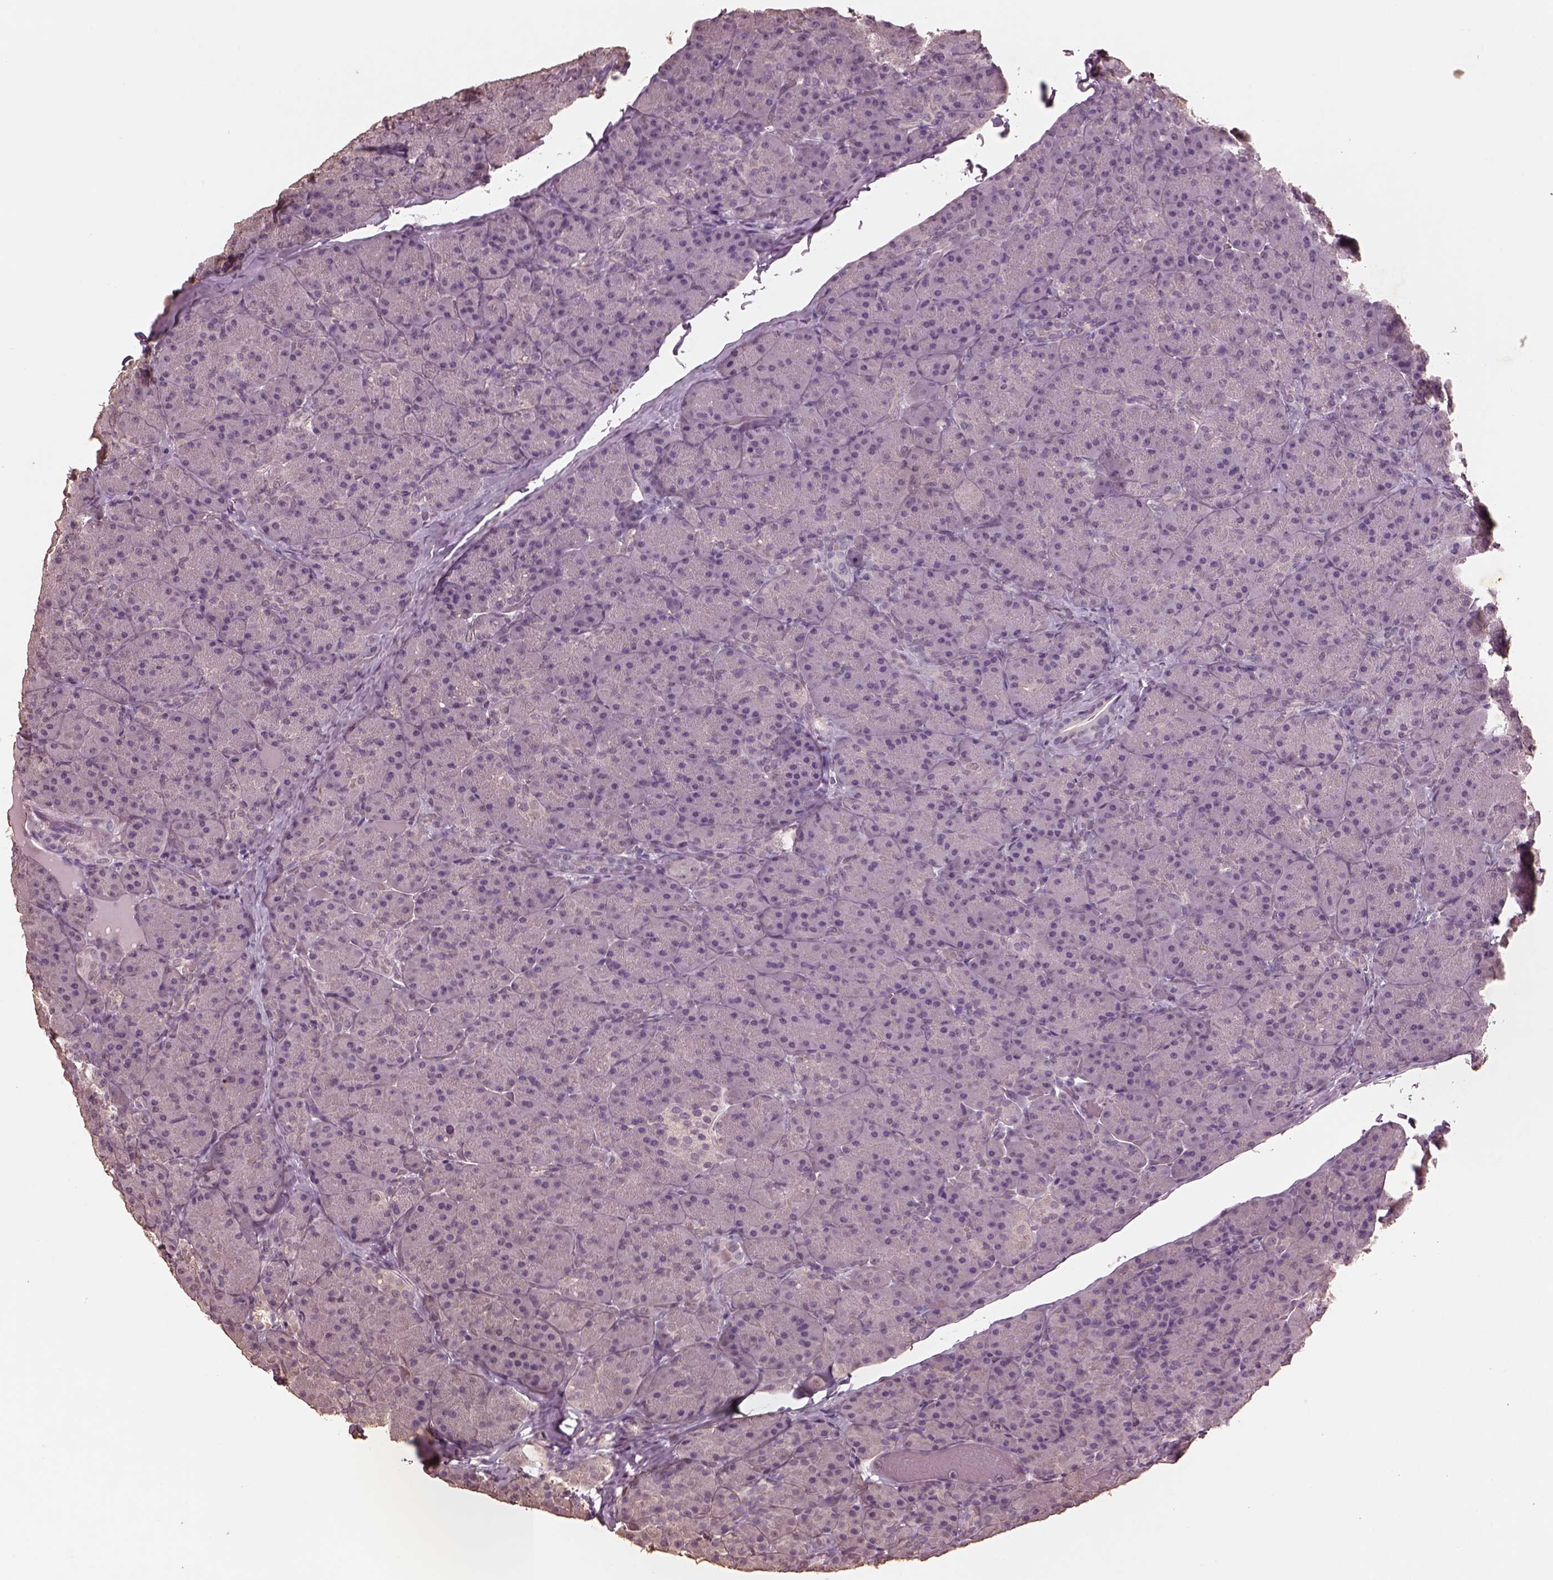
{"staining": {"intensity": "negative", "quantity": "none", "location": "none"}, "tissue": "pancreas", "cell_type": "Exocrine glandular cells", "image_type": "normal", "snomed": [{"axis": "morphology", "description": "Normal tissue, NOS"}, {"axis": "topography", "description": "Pancreas"}], "caption": "IHC photomicrograph of normal human pancreas stained for a protein (brown), which exhibits no expression in exocrine glandular cells. The staining was performed using DAB (3,3'-diaminobenzidine) to visualize the protein expression in brown, while the nuclei were stained in blue with hematoxylin (Magnification: 20x).", "gene": "CPT1C", "patient": {"sex": "male", "age": 57}}